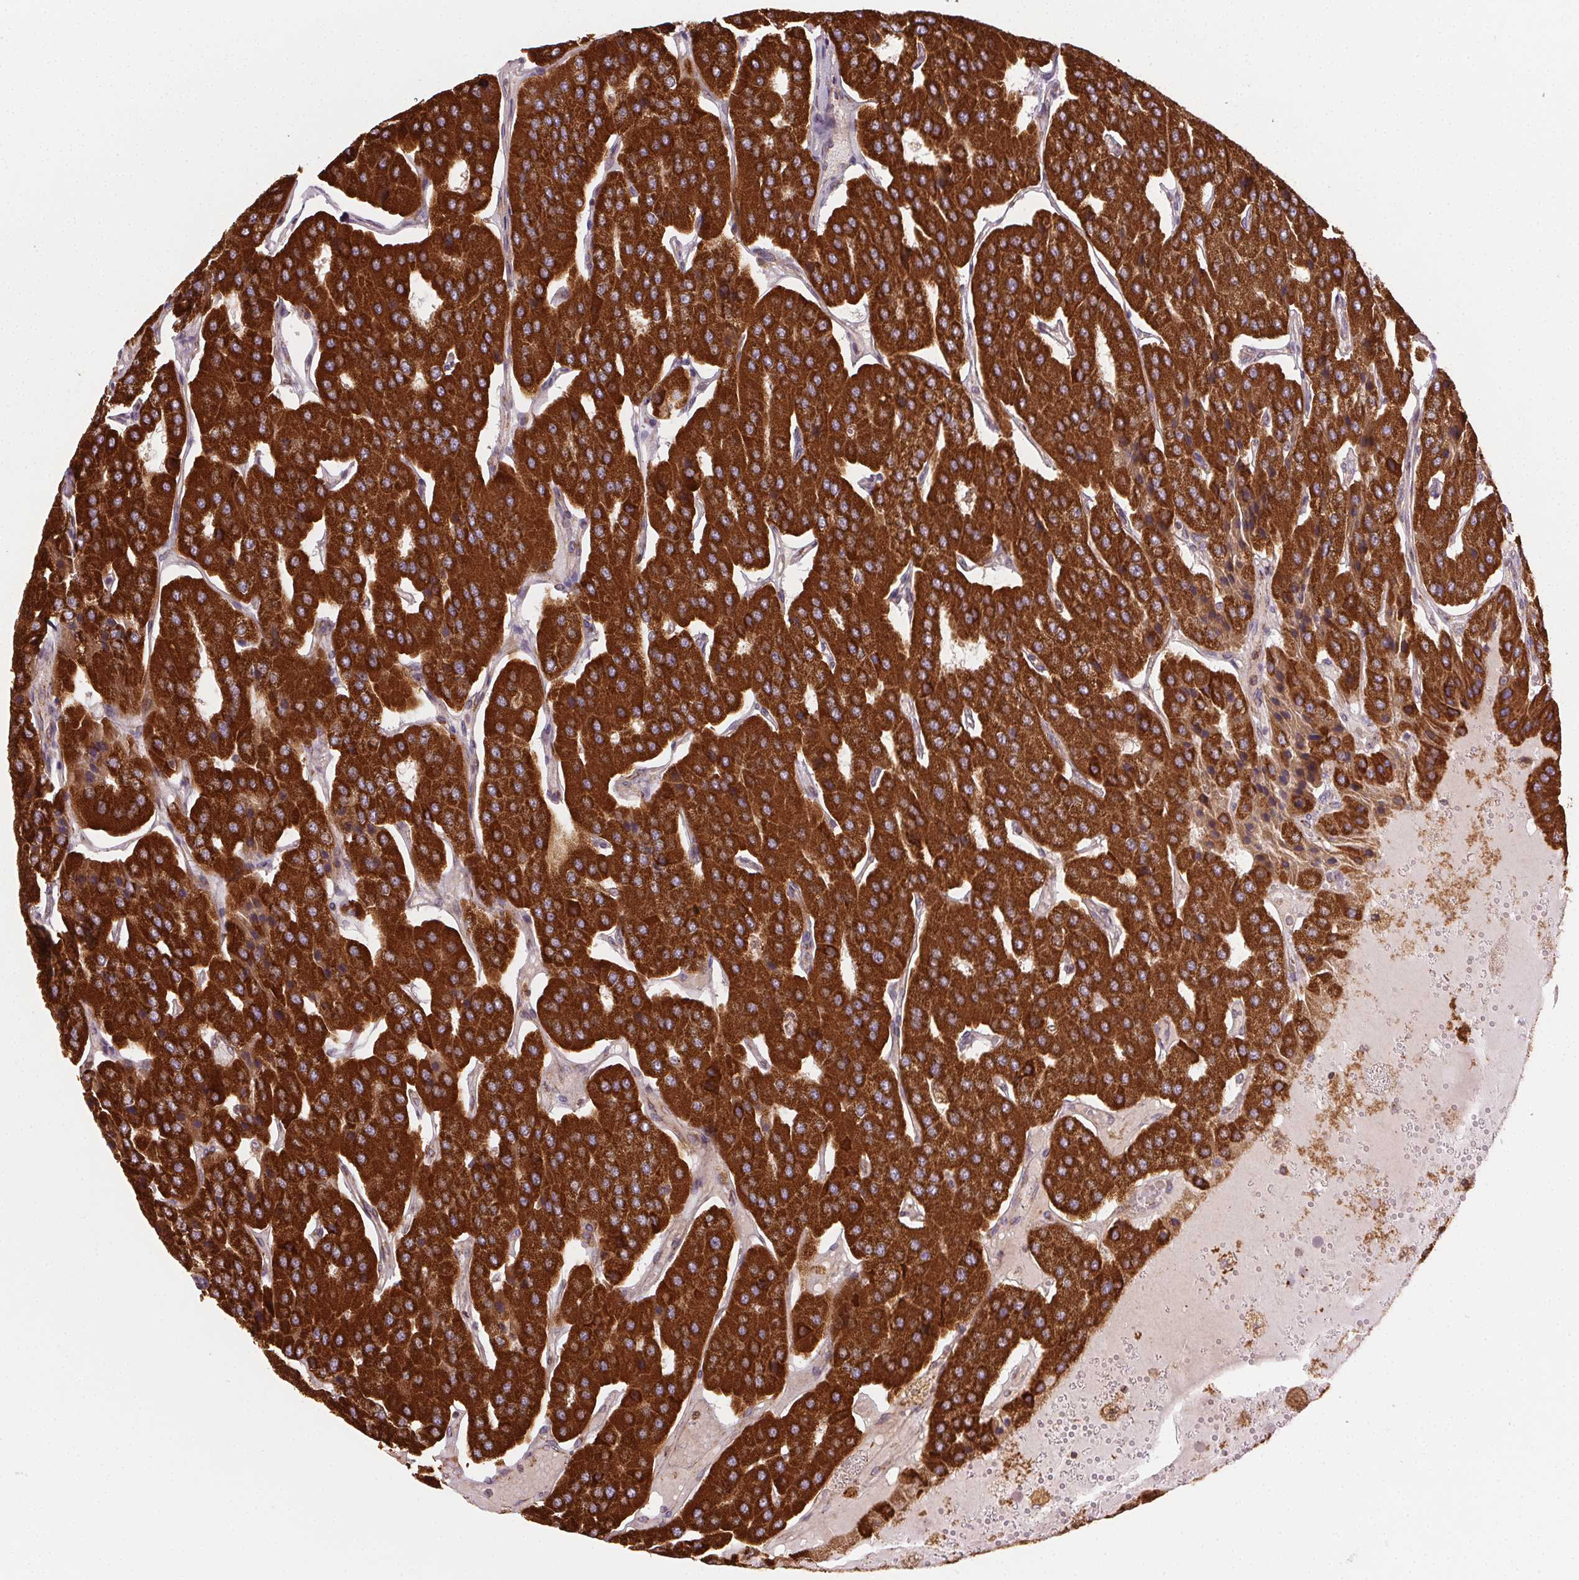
{"staining": {"intensity": "strong", "quantity": ">75%", "location": "cytoplasmic/membranous"}, "tissue": "parathyroid gland", "cell_type": "Glandular cells", "image_type": "normal", "snomed": [{"axis": "morphology", "description": "Normal tissue, NOS"}, {"axis": "morphology", "description": "Adenoma, NOS"}, {"axis": "topography", "description": "Parathyroid gland"}], "caption": "This micrograph shows normal parathyroid gland stained with immunohistochemistry to label a protein in brown. The cytoplasmic/membranous of glandular cells show strong positivity for the protein. Nuclei are counter-stained blue.", "gene": "CLPB", "patient": {"sex": "female", "age": 86}}